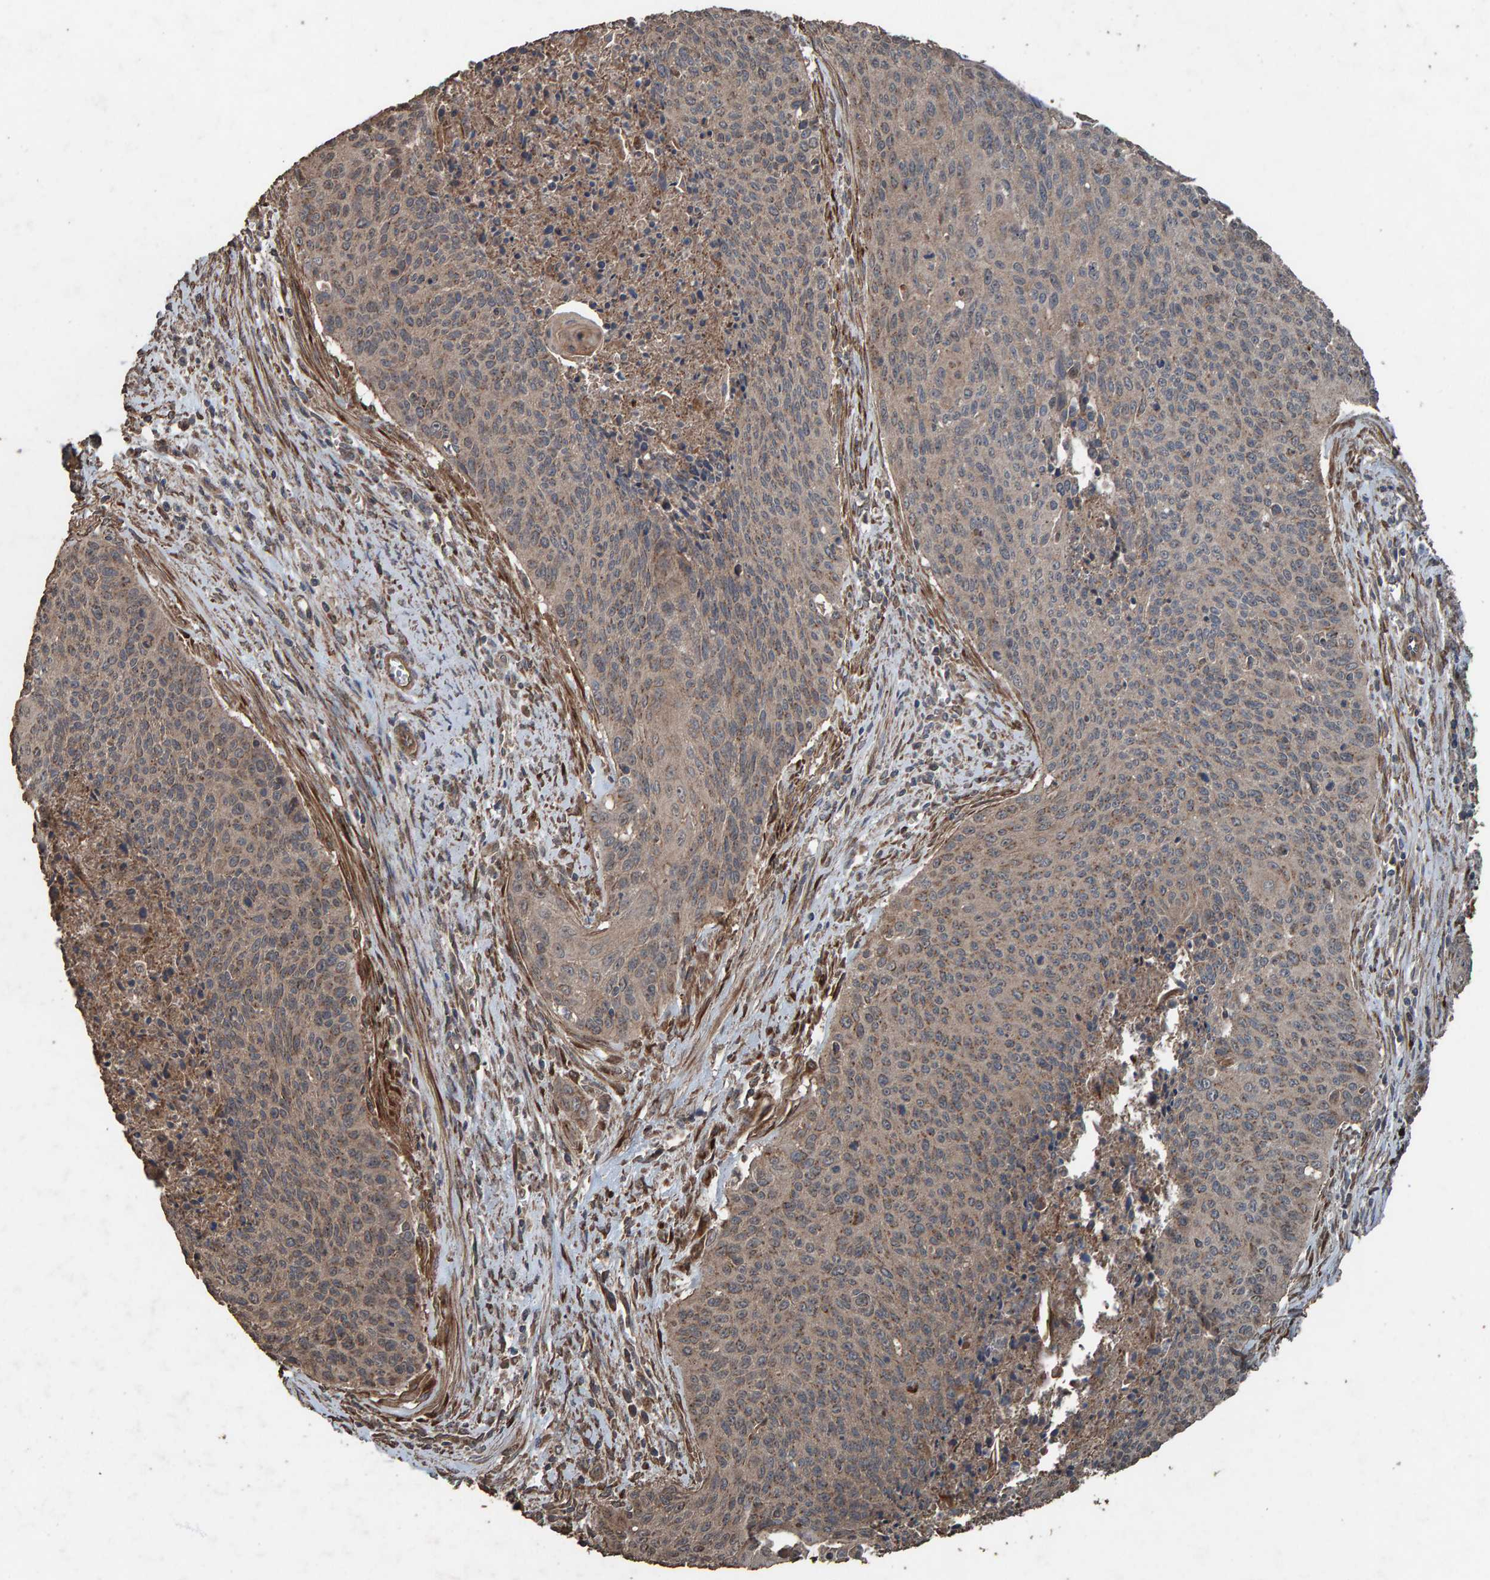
{"staining": {"intensity": "moderate", "quantity": ">75%", "location": "cytoplasmic/membranous"}, "tissue": "cervical cancer", "cell_type": "Tumor cells", "image_type": "cancer", "snomed": [{"axis": "morphology", "description": "Squamous cell carcinoma, NOS"}, {"axis": "topography", "description": "Cervix"}], "caption": "Immunohistochemical staining of cervical cancer (squamous cell carcinoma) shows medium levels of moderate cytoplasmic/membranous staining in approximately >75% of tumor cells.", "gene": "DUS1L", "patient": {"sex": "female", "age": 55}}